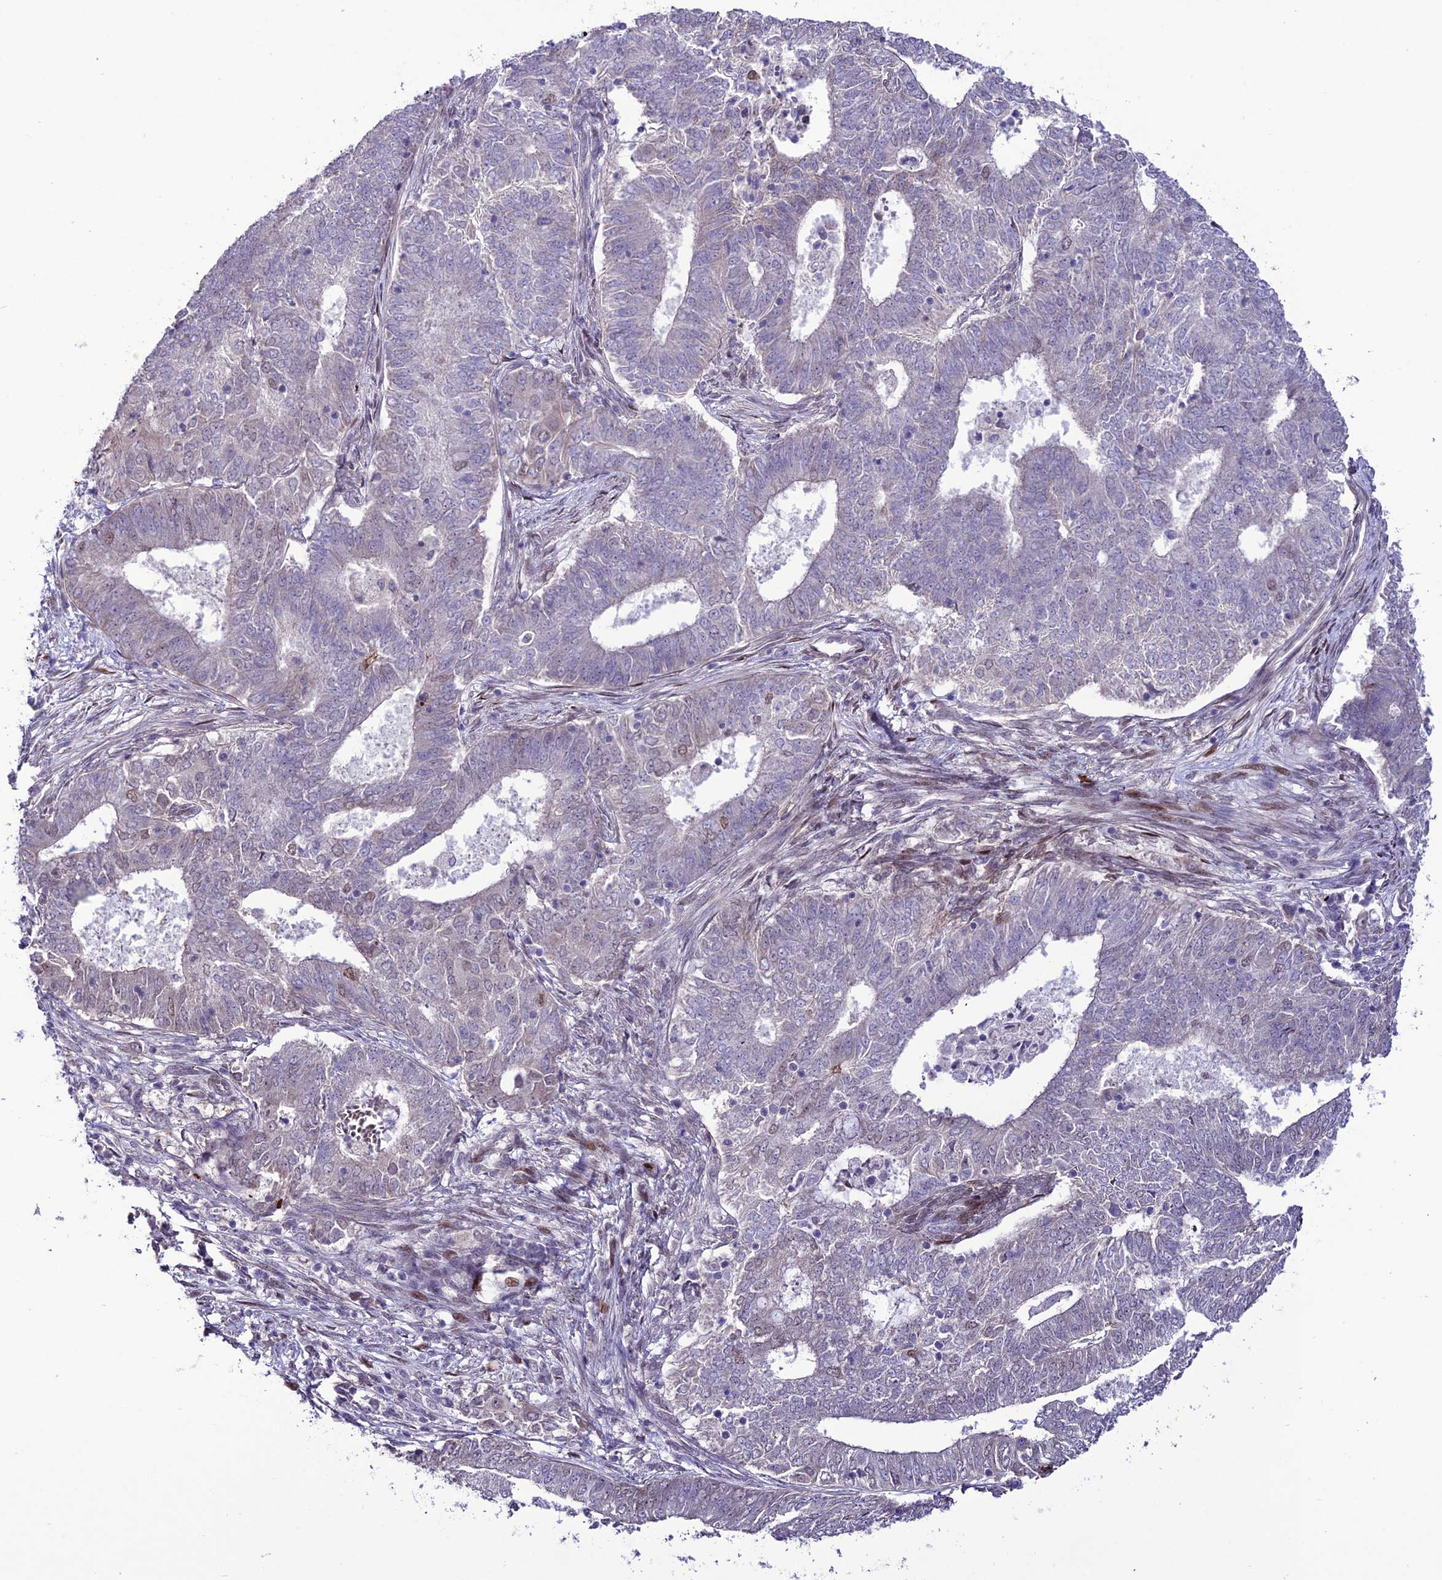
{"staining": {"intensity": "negative", "quantity": "none", "location": "none"}, "tissue": "endometrial cancer", "cell_type": "Tumor cells", "image_type": "cancer", "snomed": [{"axis": "morphology", "description": "Adenocarcinoma, NOS"}, {"axis": "topography", "description": "Endometrium"}], "caption": "Tumor cells show no significant protein expression in endometrial adenocarcinoma. (IHC, brightfield microscopy, high magnification).", "gene": "ZNF707", "patient": {"sex": "female", "age": 62}}